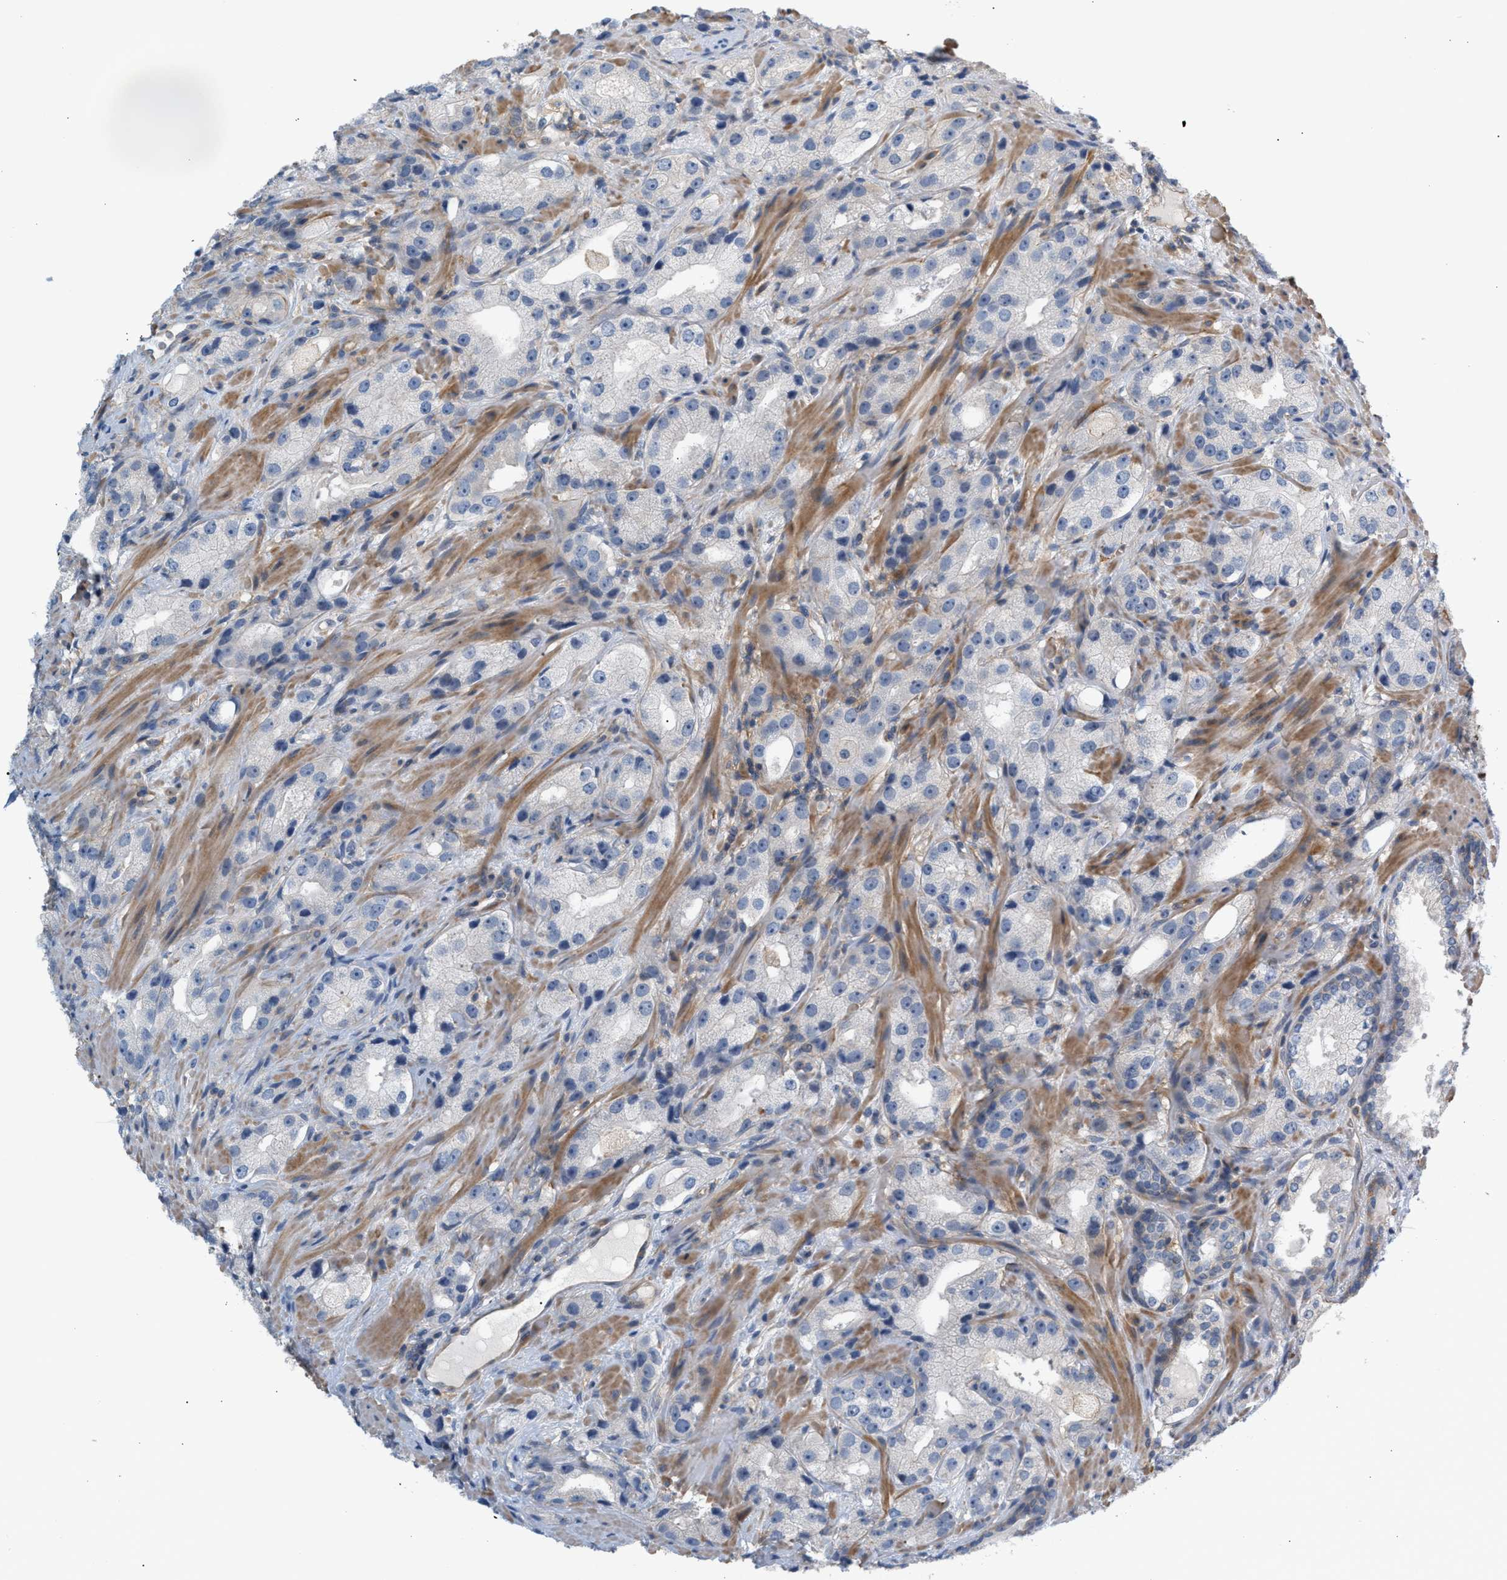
{"staining": {"intensity": "negative", "quantity": "none", "location": "none"}, "tissue": "prostate cancer", "cell_type": "Tumor cells", "image_type": "cancer", "snomed": [{"axis": "morphology", "description": "Adenocarcinoma, High grade"}, {"axis": "topography", "description": "Prostate"}], "caption": "Photomicrograph shows no protein positivity in tumor cells of prostate cancer tissue. (Brightfield microscopy of DAB (3,3'-diaminobenzidine) immunohistochemistry (IHC) at high magnification).", "gene": "LRCH1", "patient": {"sex": "male", "age": 63}}